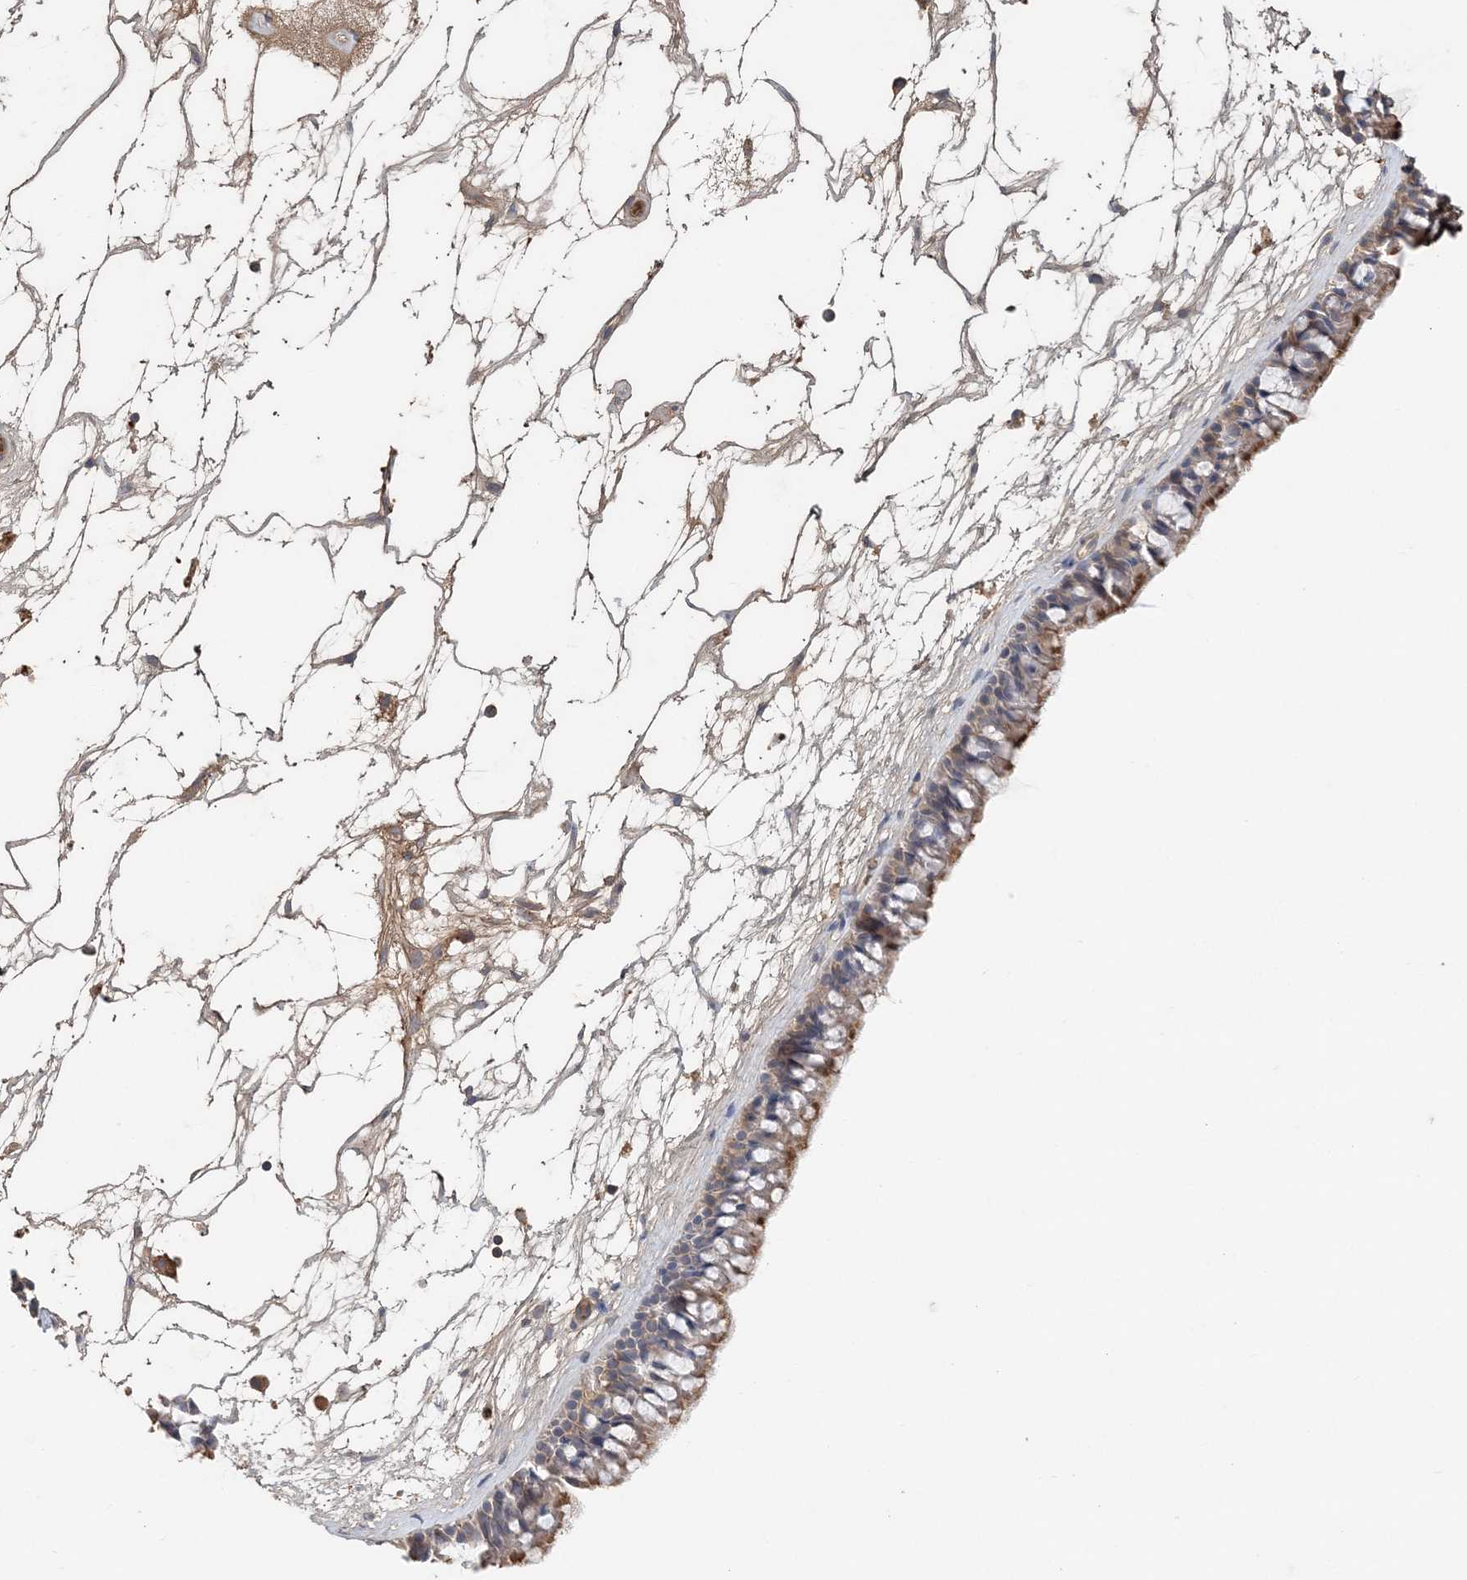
{"staining": {"intensity": "moderate", "quantity": "25%-75%", "location": "cytoplasmic/membranous"}, "tissue": "nasopharynx", "cell_type": "Respiratory epithelial cells", "image_type": "normal", "snomed": [{"axis": "morphology", "description": "Normal tissue, NOS"}, {"axis": "topography", "description": "Nasopharynx"}], "caption": "Approximately 25%-75% of respiratory epithelial cells in benign human nasopharynx show moderate cytoplasmic/membranous protein expression as visualized by brown immunohistochemical staining.", "gene": "SYCP3", "patient": {"sex": "male", "age": 64}}